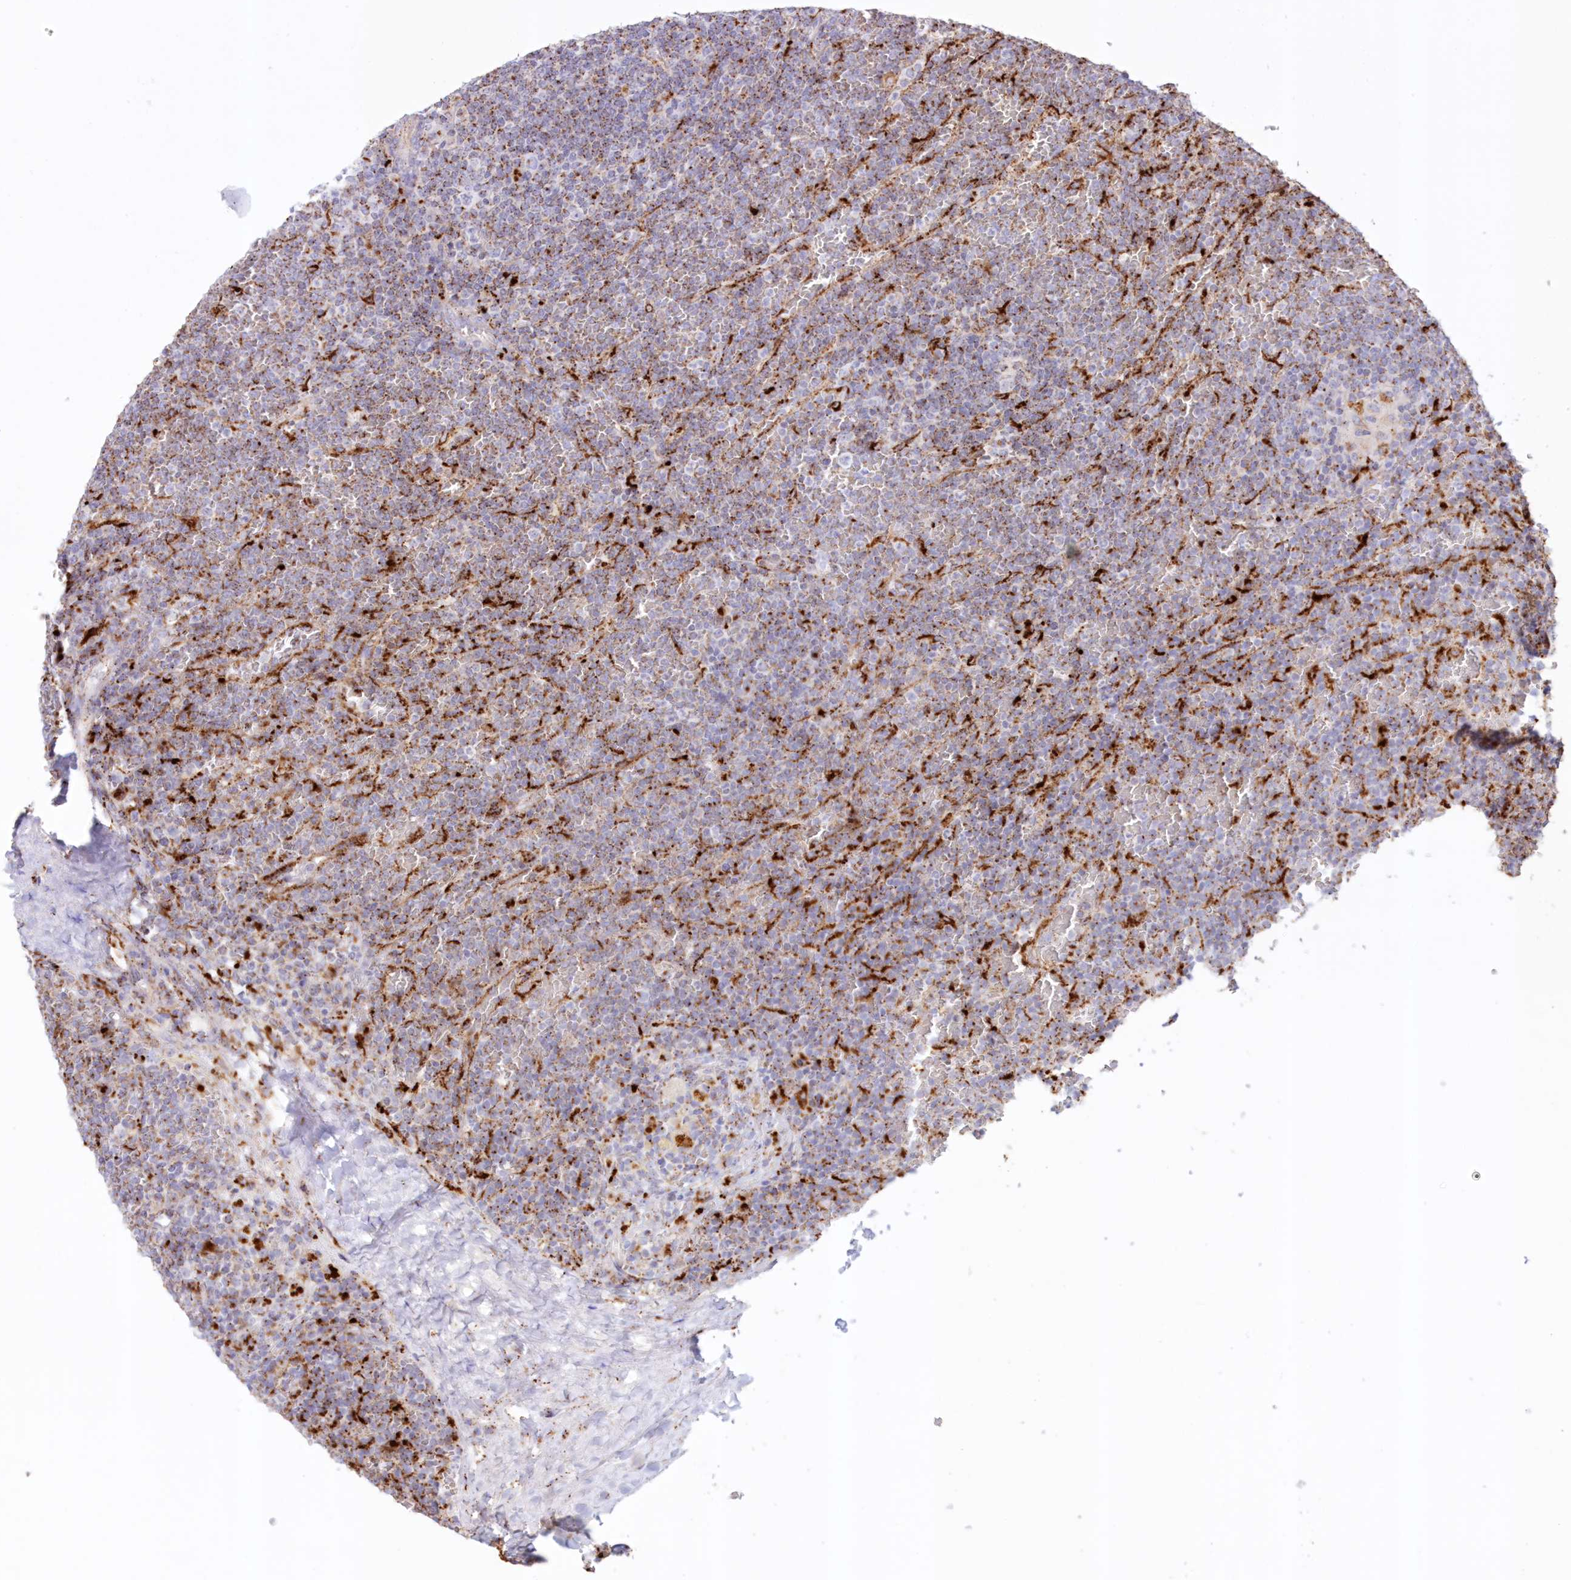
{"staining": {"intensity": "moderate", "quantity": "<25%", "location": "cytoplasmic/membranous"}, "tissue": "lymphoma", "cell_type": "Tumor cells", "image_type": "cancer", "snomed": [{"axis": "morphology", "description": "Malignant lymphoma, non-Hodgkin's type, Low grade"}, {"axis": "topography", "description": "Spleen"}], "caption": "This photomicrograph shows immunohistochemistry (IHC) staining of low-grade malignant lymphoma, non-Hodgkin's type, with low moderate cytoplasmic/membranous expression in approximately <25% of tumor cells.", "gene": "TPP1", "patient": {"sex": "female", "age": 19}}